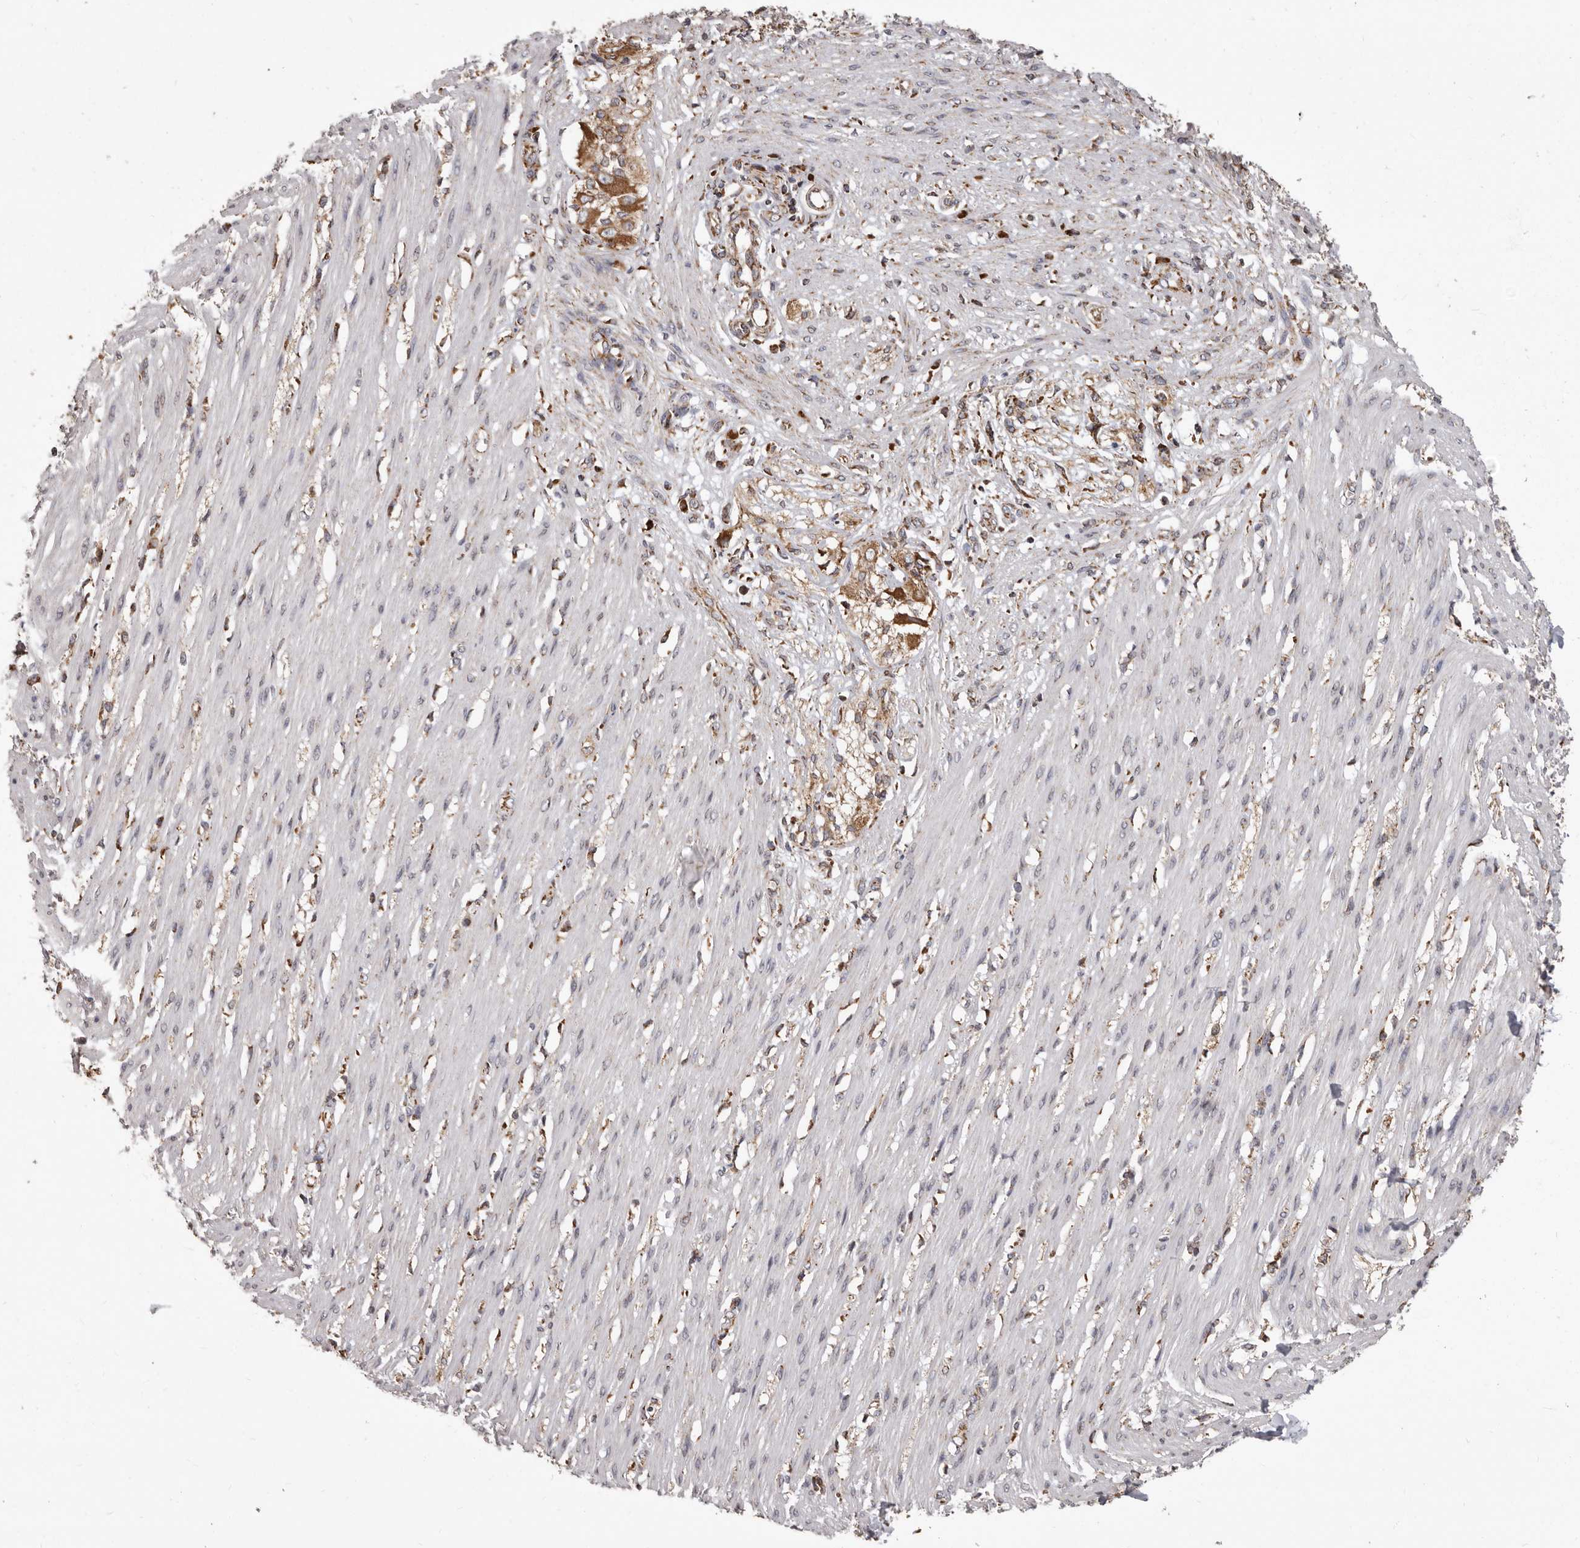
{"staining": {"intensity": "weak", "quantity": "25%-75%", "location": "cytoplasmic/membranous"}, "tissue": "smooth muscle", "cell_type": "Smooth muscle cells", "image_type": "normal", "snomed": [{"axis": "morphology", "description": "Normal tissue, NOS"}, {"axis": "morphology", "description": "Adenocarcinoma, NOS"}, {"axis": "topography", "description": "Colon"}, {"axis": "topography", "description": "Peripheral nerve tissue"}], "caption": "DAB (3,3'-diaminobenzidine) immunohistochemical staining of benign smooth muscle demonstrates weak cytoplasmic/membranous protein staining in approximately 25%-75% of smooth muscle cells. The staining was performed using DAB, with brown indicating positive protein expression. Nuclei are stained blue with hematoxylin.", "gene": "CDK5RAP3", "patient": {"sex": "male", "age": 14}}